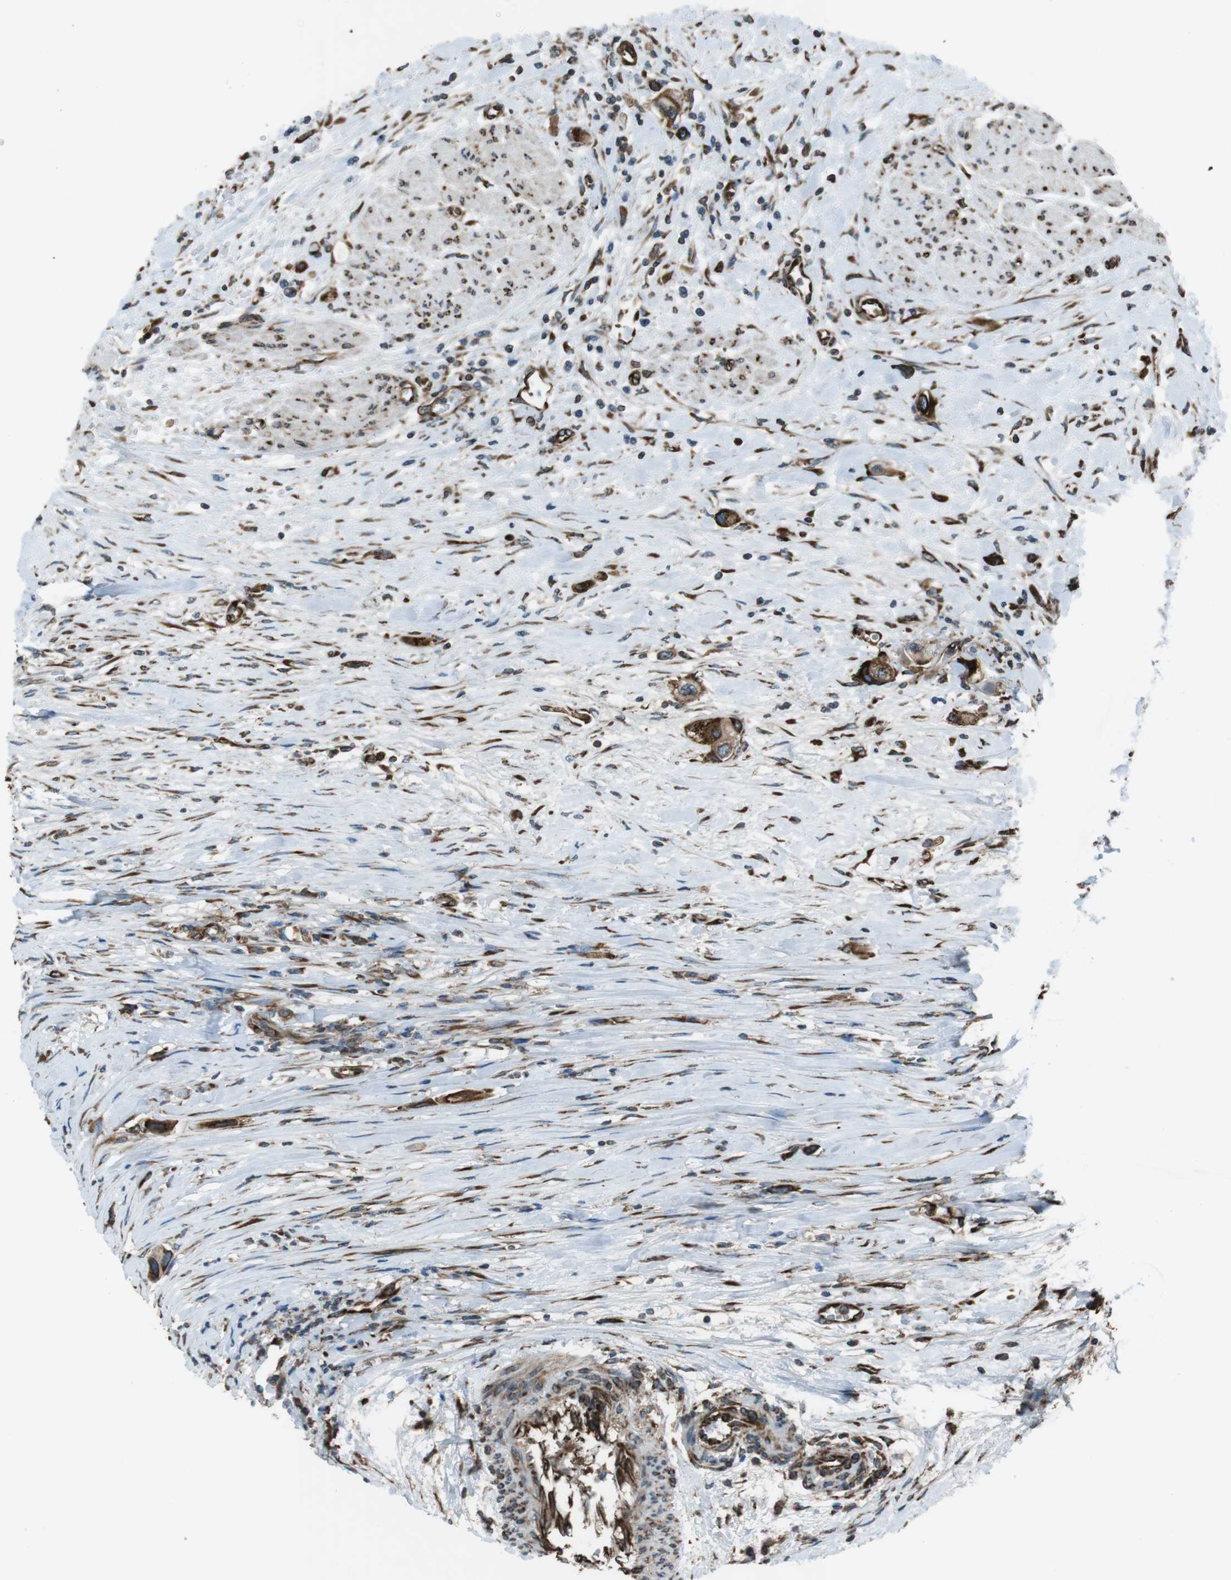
{"staining": {"intensity": "strong", "quantity": ">75%", "location": "cytoplasmic/membranous"}, "tissue": "urothelial cancer", "cell_type": "Tumor cells", "image_type": "cancer", "snomed": [{"axis": "morphology", "description": "Urothelial carcinoma, High grade"}, {"axis": "topography", "description": "Urinary bladder"}], "caption": "Immunohistochemistry (IHC) micrograph of urothelial cancer stained for a protein (brown), which displays high levels of strong cytoplasmic/membranous expression in approximately >75% of tumor cells.", "gene": "KTN1", "patient": {"sex": "female", "age": 56}}